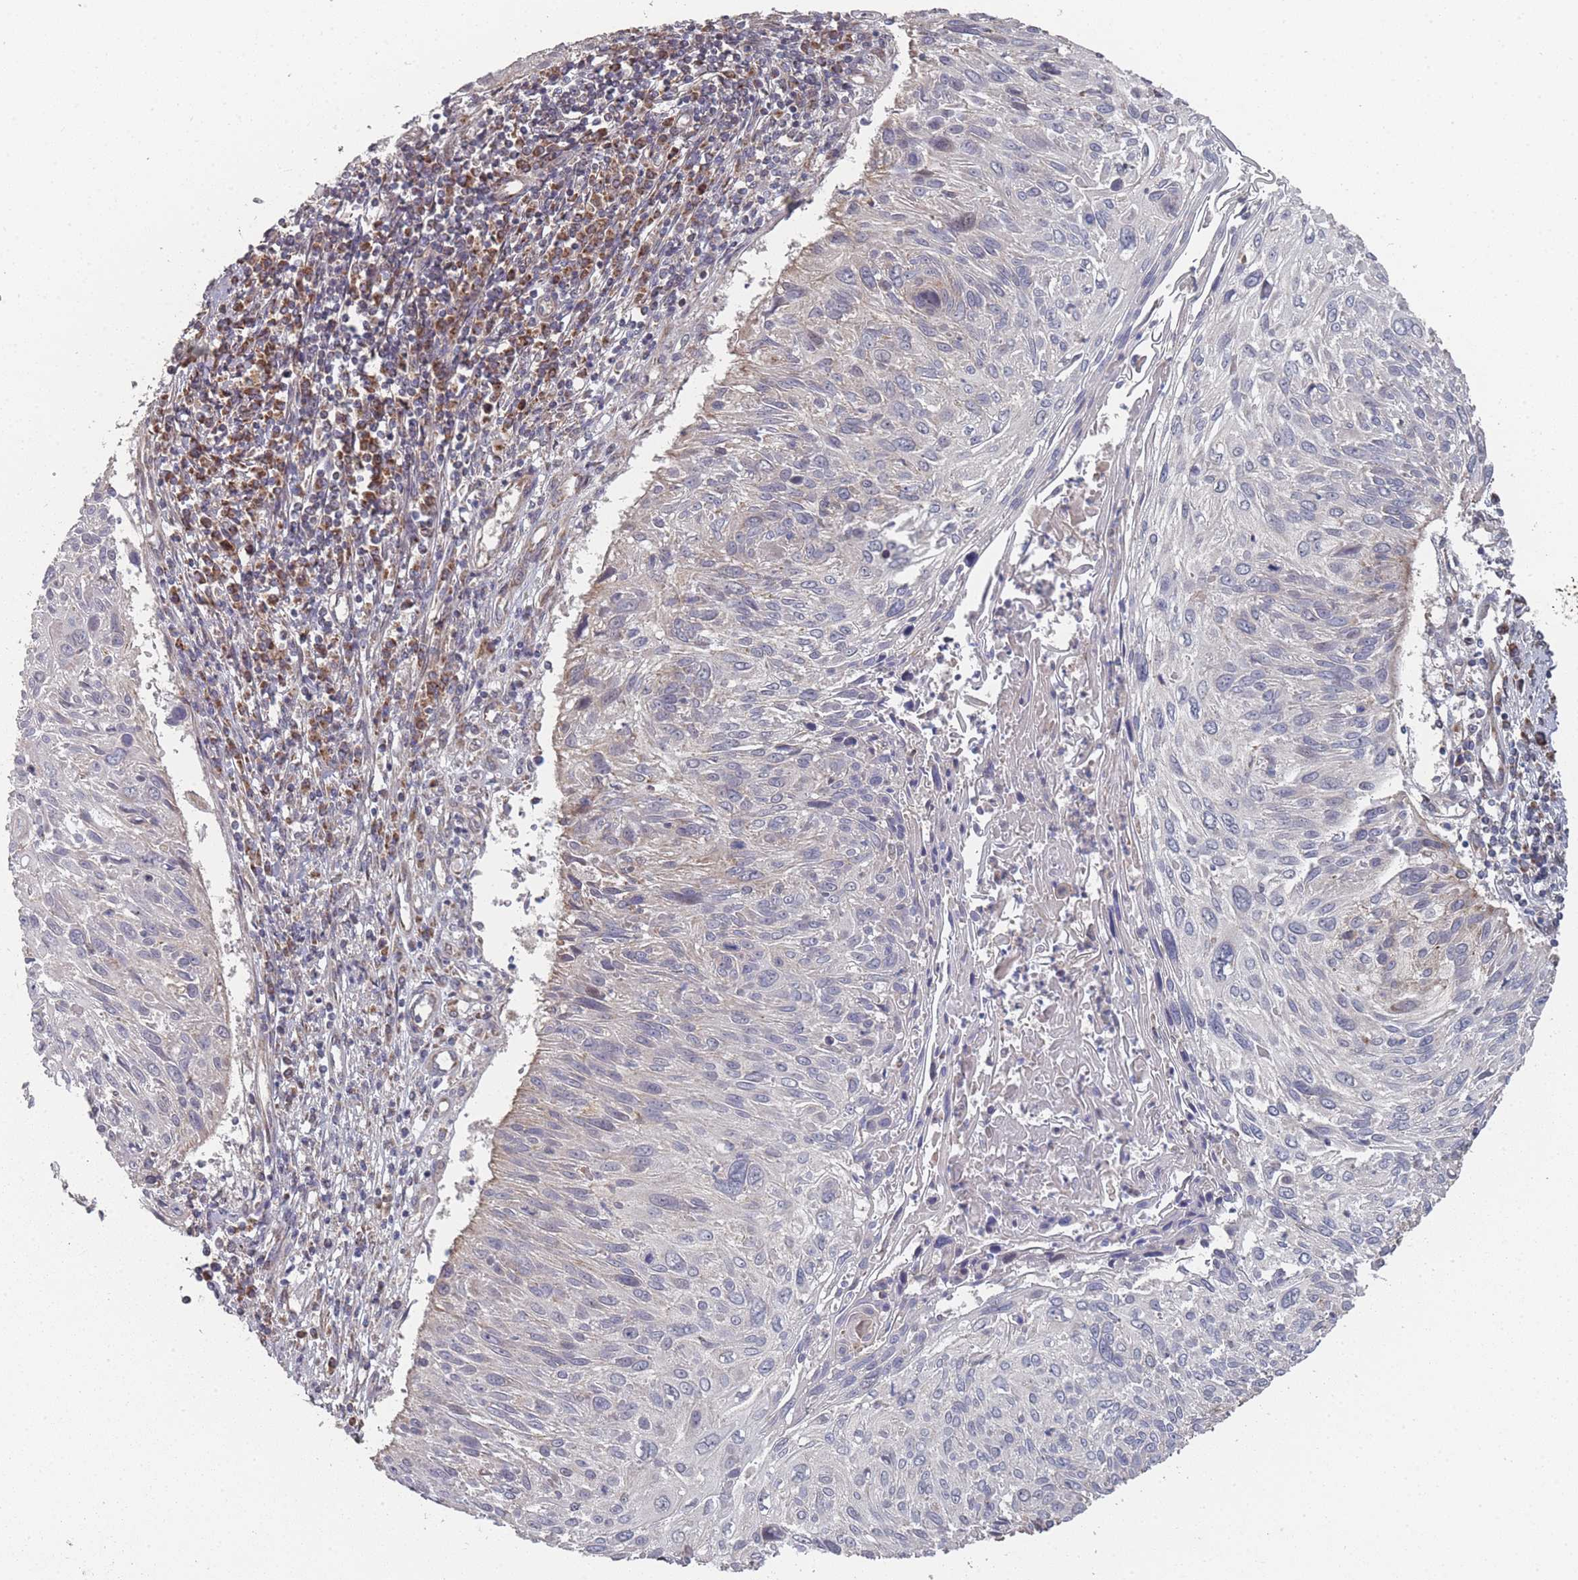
{"staining": {"intensity": "negative", "quantity": "none", "location": "none"}, "tissue": "cervical cancer", "cell_type": "Tumor cells", "image_type": "cancer", "snomed": [{"axis": "morphology", "description": "Squamous cell carcinoma, NOS"}, {"axis": "topography", "description": "Cervix"}], "caption": "Squamous cell carcinoma (cervical) stained for a protein using immunohistochemistry (IHC) exhibits no expression tumor cells.", "gene": "PSMB3", "patient": {"sex": "female", "age": 51}}